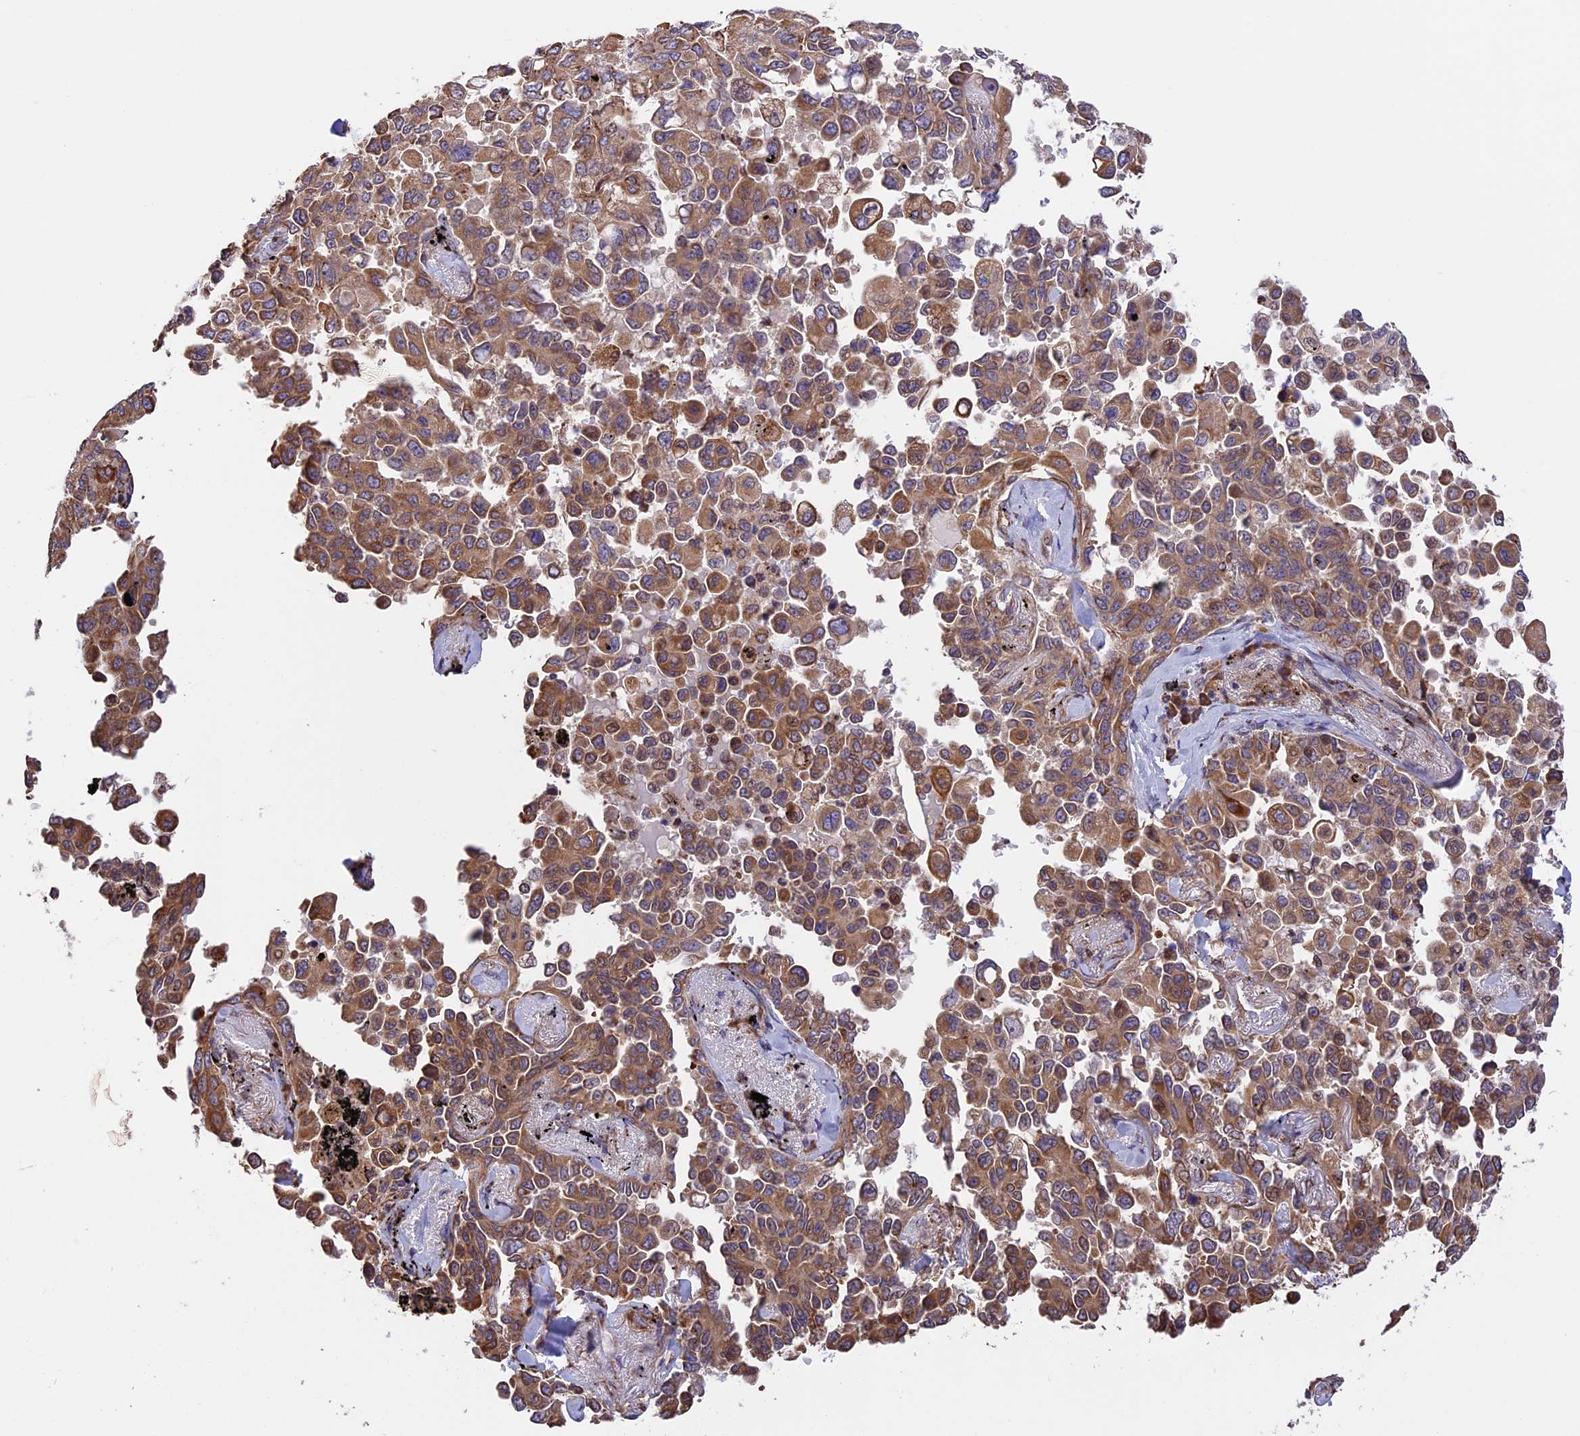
{"staining": {"intensity": "moderate", "quantity": ">75%", "location": "cytoplasmic/membranous"}, "tissue": "lung cancer", "cell_type": "Tumor cells", "image_type": "cancer", "snomed": [{"axis": "morphology", "description": "Adenocarcinoma, NOS"}, {"axis": "topography", "description": "Lung"}], "caption": "This is a photomicrograph of immunohistochemistry staining of adenocarcinoma (lung), which shows moderate expression in the cytoplasmic/membranous of tumor cells.", "gene": "DMRTA2", "patient": {"sex": "female", "age": 67}}